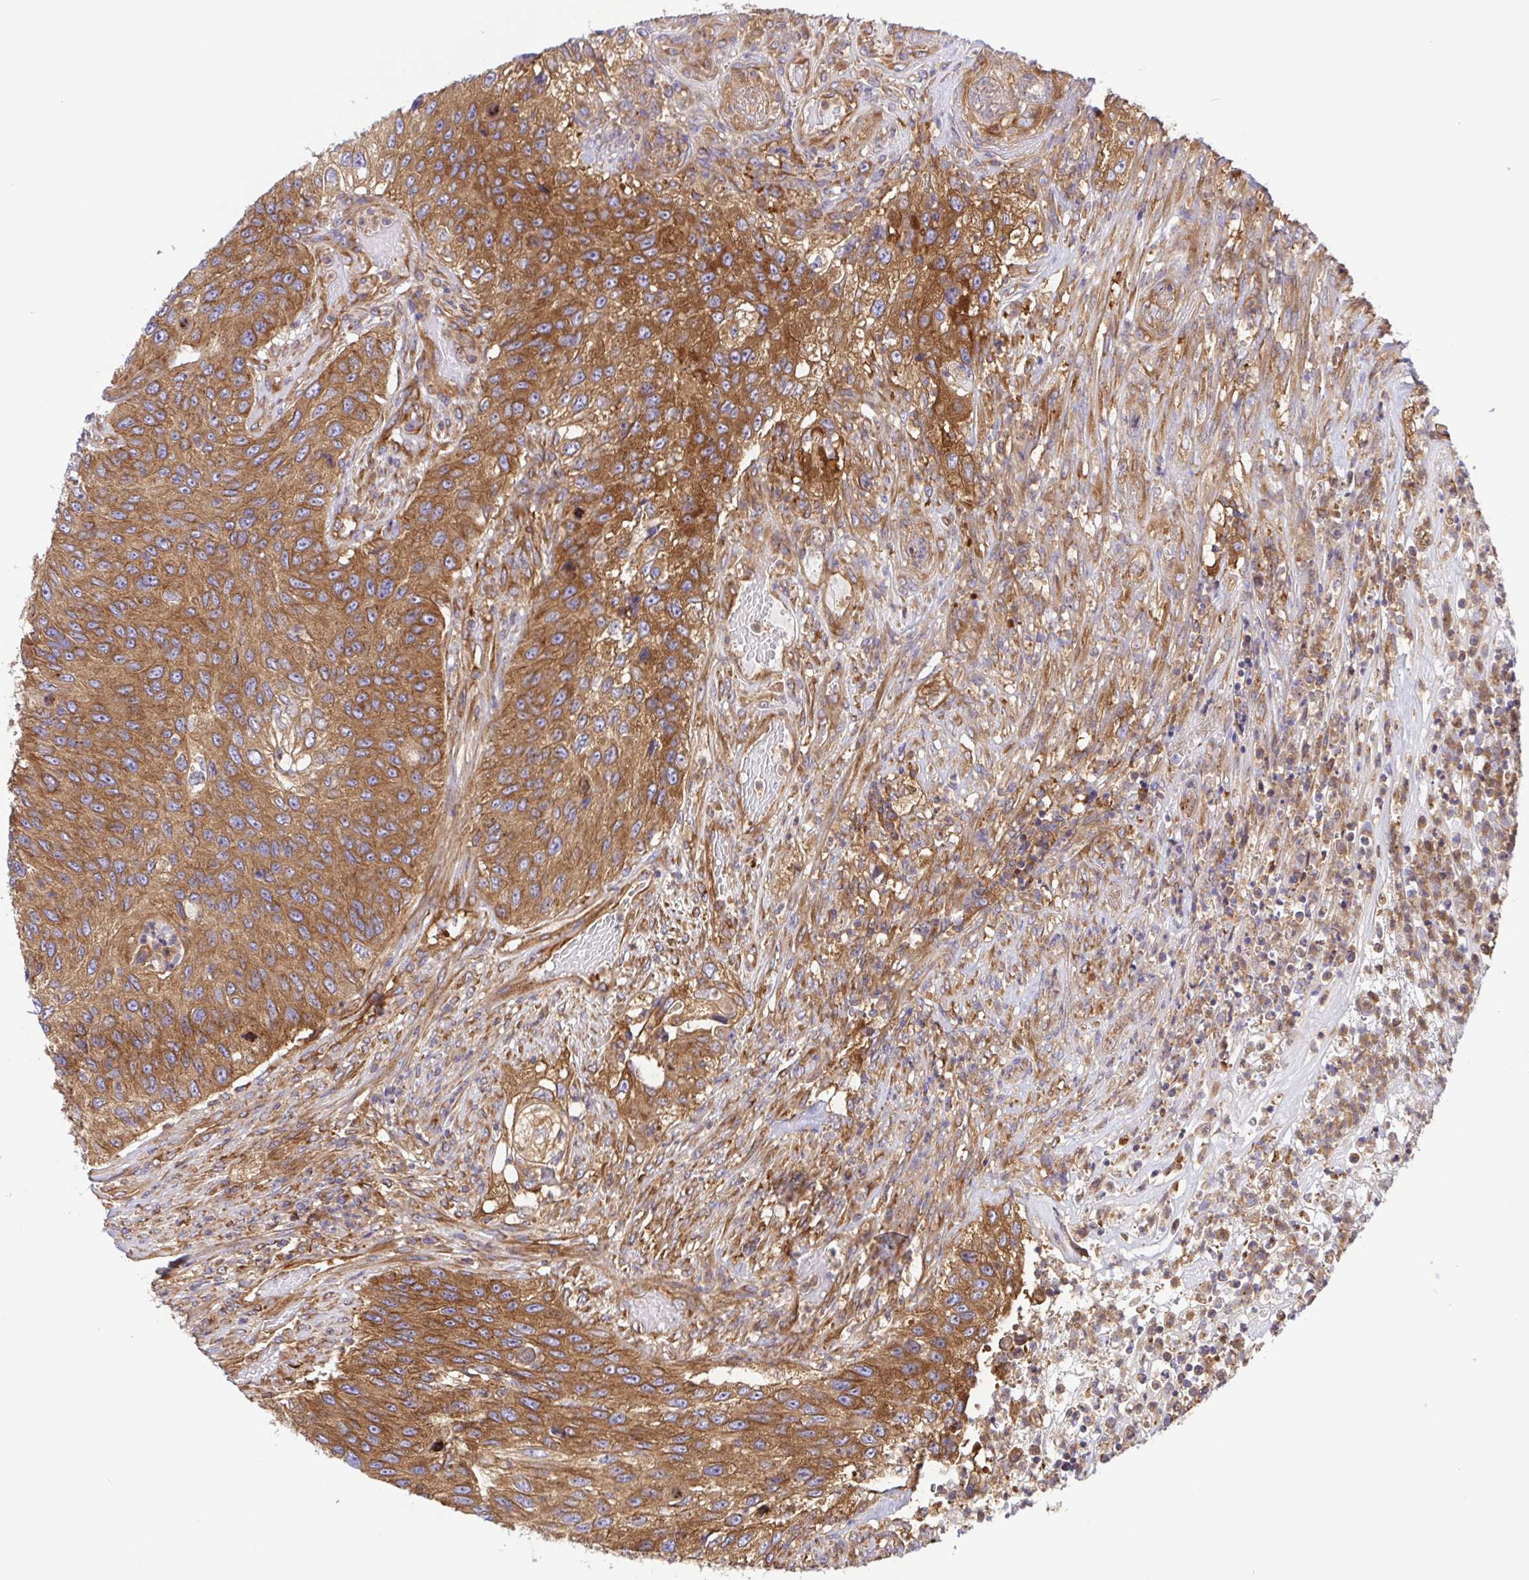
{"staining": {"intensity": "moderate", "quantity": ">75%", "location": "cytoplasmic/membranous"}, "tissue": "urothelial cancer", "cell_type": "Tumor cells", "image_type": "cancer", "snomed": [{"axis": "morphology", "description": "Urothelial carcinoma, High grade"}, {"axis": "topography", "description": "Urinary bladder"}], "caption": "A medium amount of moderate cytoplasmic/membranous staining is seen in about >75% of tumor cells in urothelial cancer tissue. (DAB (3,3'-diaminobenzidine) IHC with brightfield microscopy, high magnification).", "gene": "KIF5B", "patient": {"sex": "female", "age": 60}}